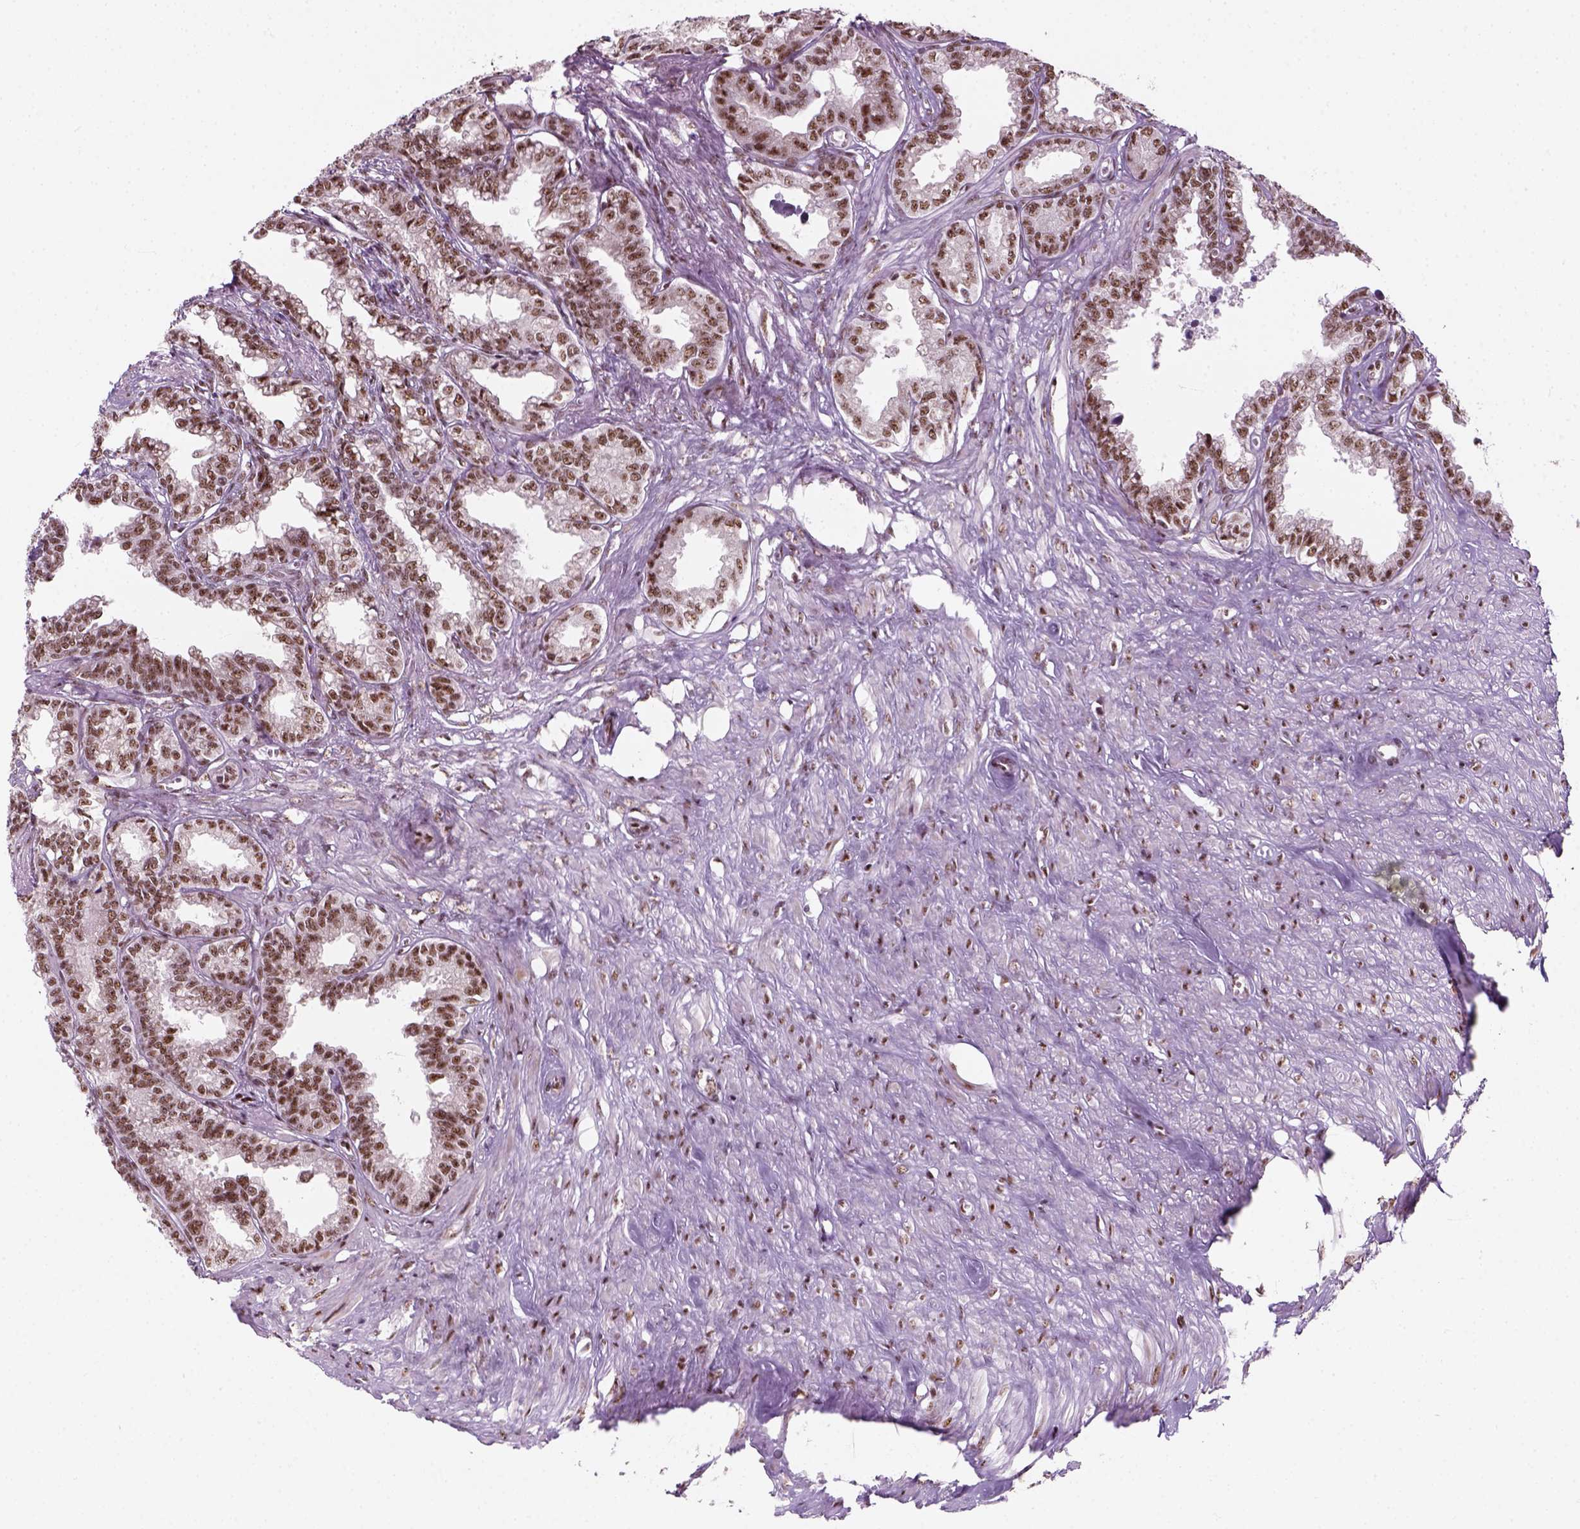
{"staining": {"intensity": "moderate", "quantity": ">75%", "location": "nuclear"}, "tissue": "seminal vesicle", "cell_type": "Glandular cells", "image_type": "normal", "snomed": [{"axis": "morphology", "description": "Normal tissue, NOS"}, {"axis": "morphology", "description": "Urothelial carcinoma, NOS"}, {"axis": "topography", "description": "Urinary bladder"}, {"axis": "topography", "description": "Seminal veicle"}], "caption": "Immunohistochemistry (DAB) staining of benign seminal vesicle demonstrates moderate nuclear protein staining in about >75% of glandular cells. (DAB (3,3'-diaminobenzidine) IHC, brown staining for protein, blue staining for nuclei).", "gene": "GTF2F1", "patient": {"sex": "male", "age": 76}}